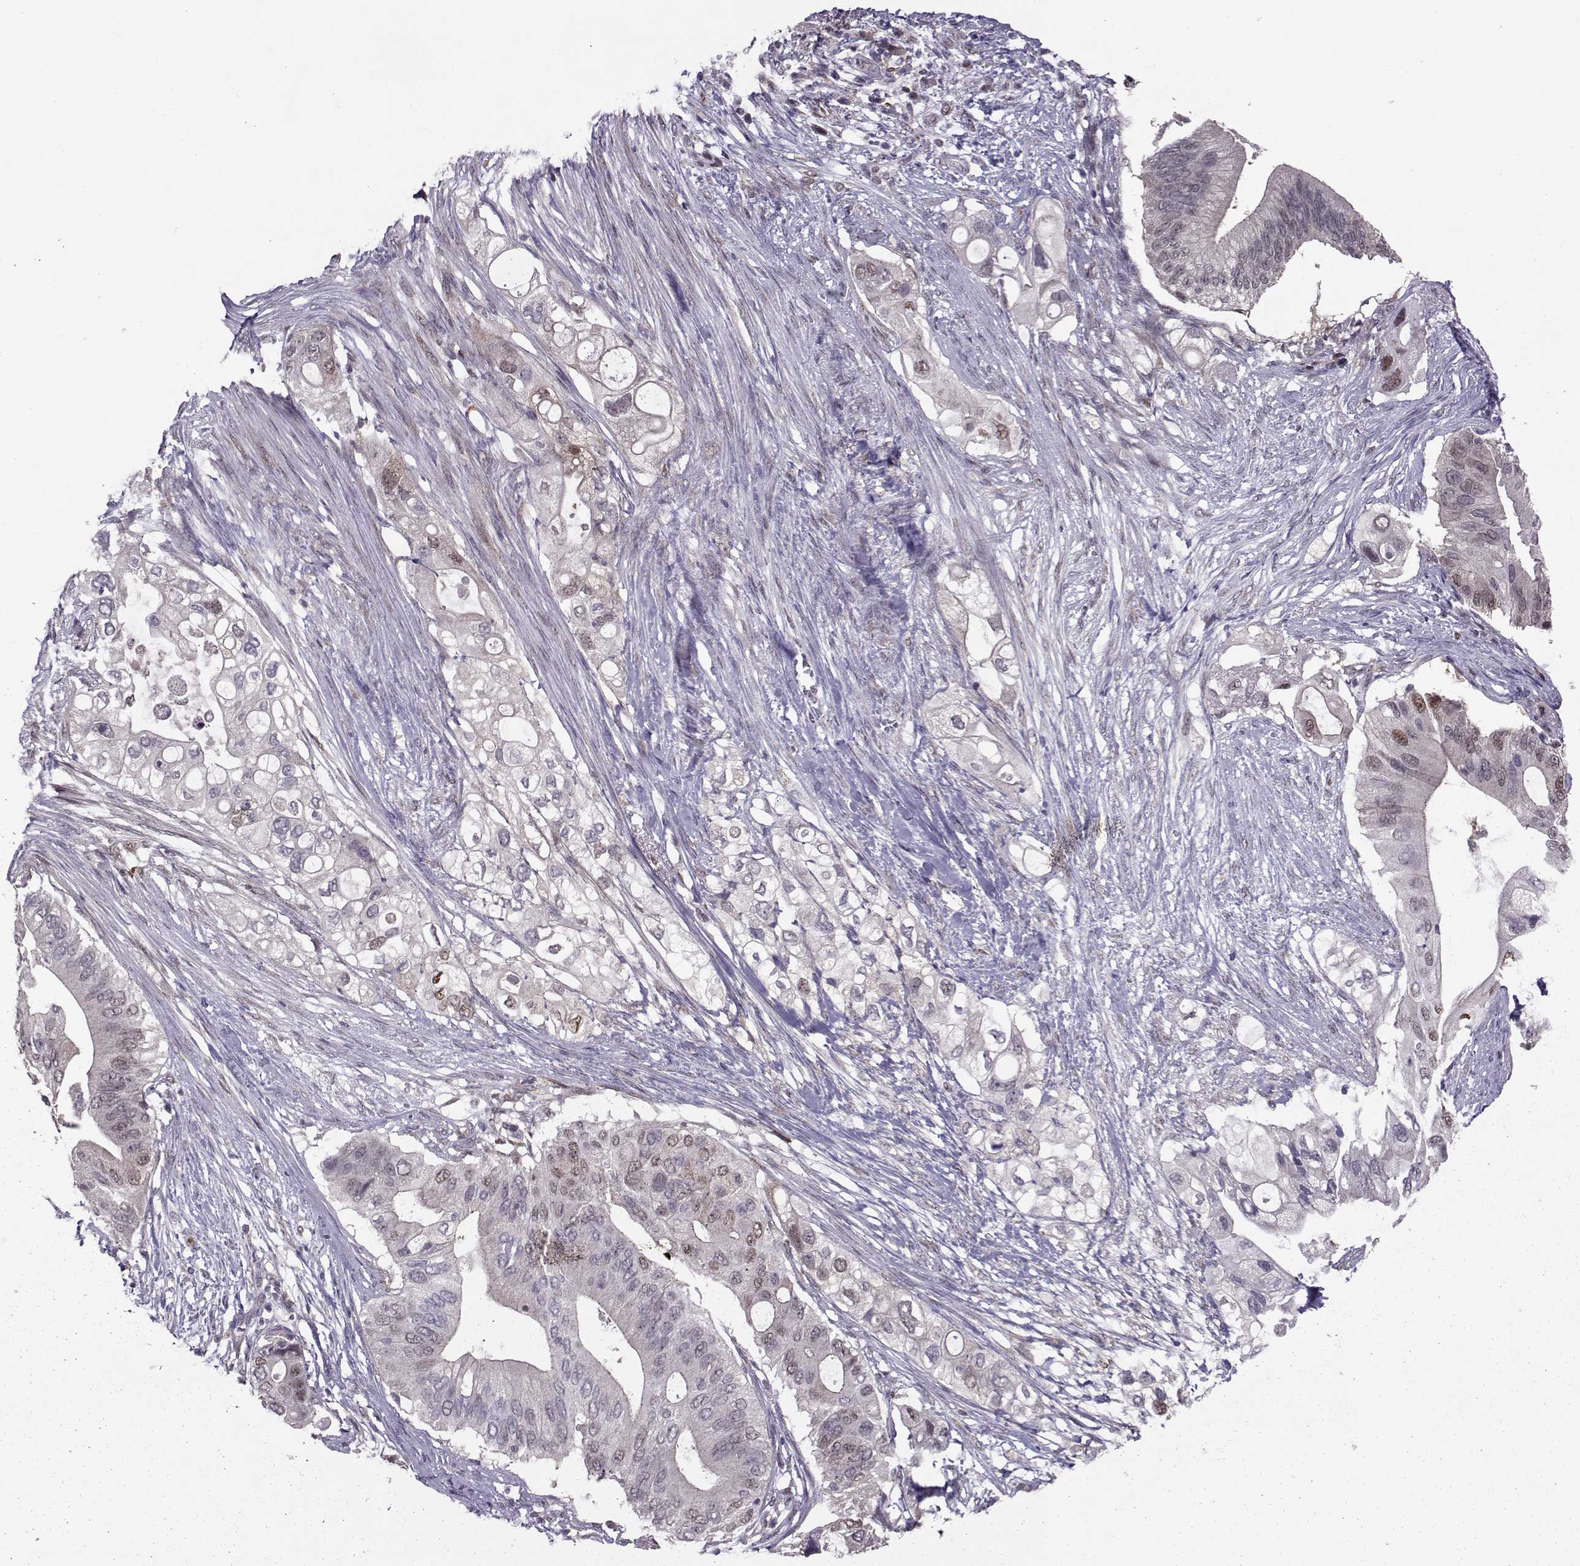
{"staining": {"intensity": "weak", "quantity": "<25%", "location": "nuclear"}, "tissue": "pancreatic cancer", "cell_type": "Tumor cells", "image_type": "cancer", "snomed": [{"axis": "morphology", "description": "Adenocarcinoma, NOS"}, {"axis": "topography", "description": "Pancreas"}], "caption": "The photomicrograph exhibits no staining of tumor cells in pancreatic adenocarcinoma.", "gene": "CDK4", "patient": {"sex": "female", "age": 72}}